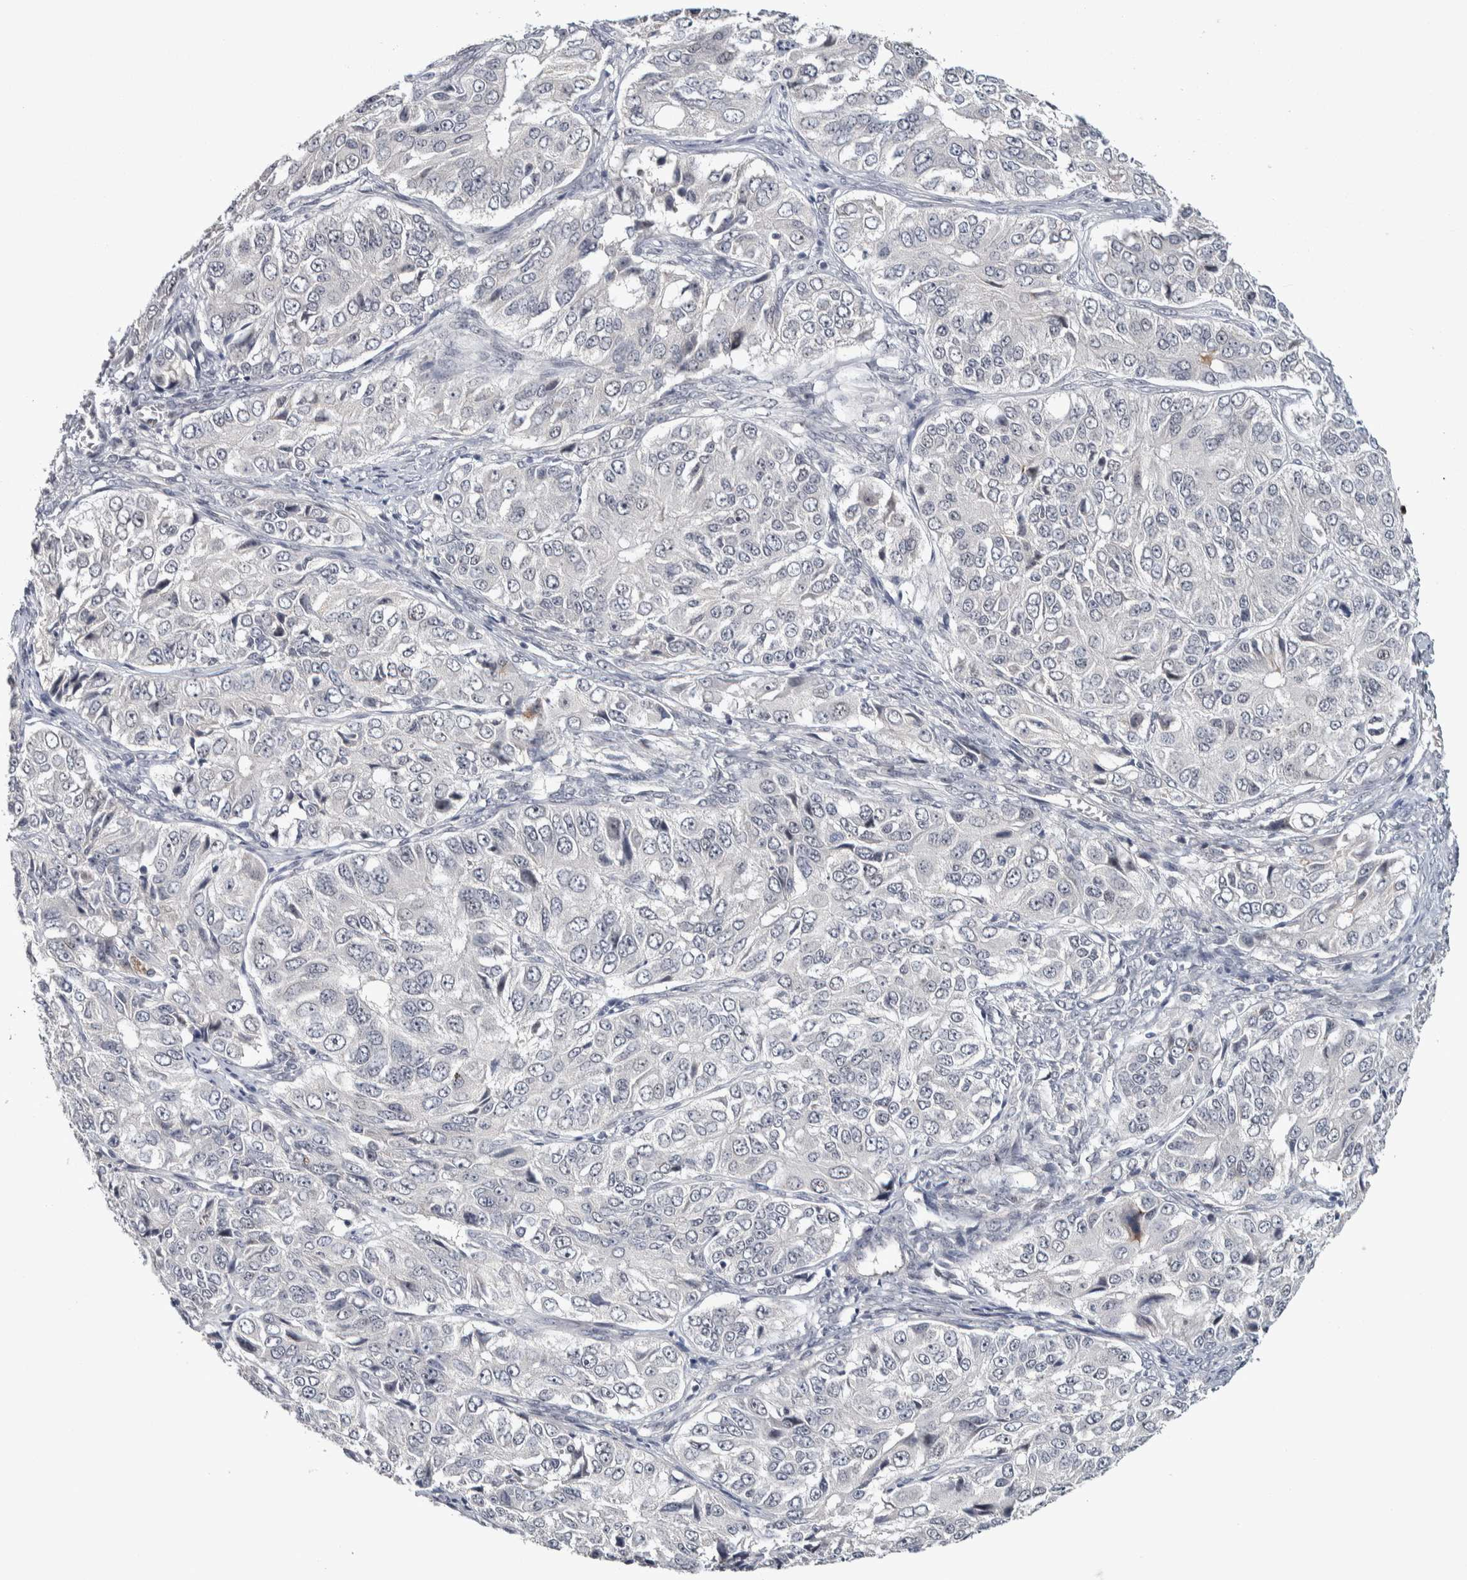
{"staining": {"intensity": "negative", "quantity": "none", "location": "none"}, "tissue": "ovarian cancer", "cell_type": "Tumor cells", "image_type": "cancer", "snomed": [{"axis": "morphology", "description": "Carcinoma, endometroid"}, {"axis": "topography", "description": "Ovary"}], "caption": "This histopathology image is of ovarian endometroid carcinoma stained with immunohistochemistry to label a protein in brown with the nuclei are counter-stained blue. There is no positivity in tumor cells.", "gene": "ASPN", "patient": {"sex": "female", "age": 51}}